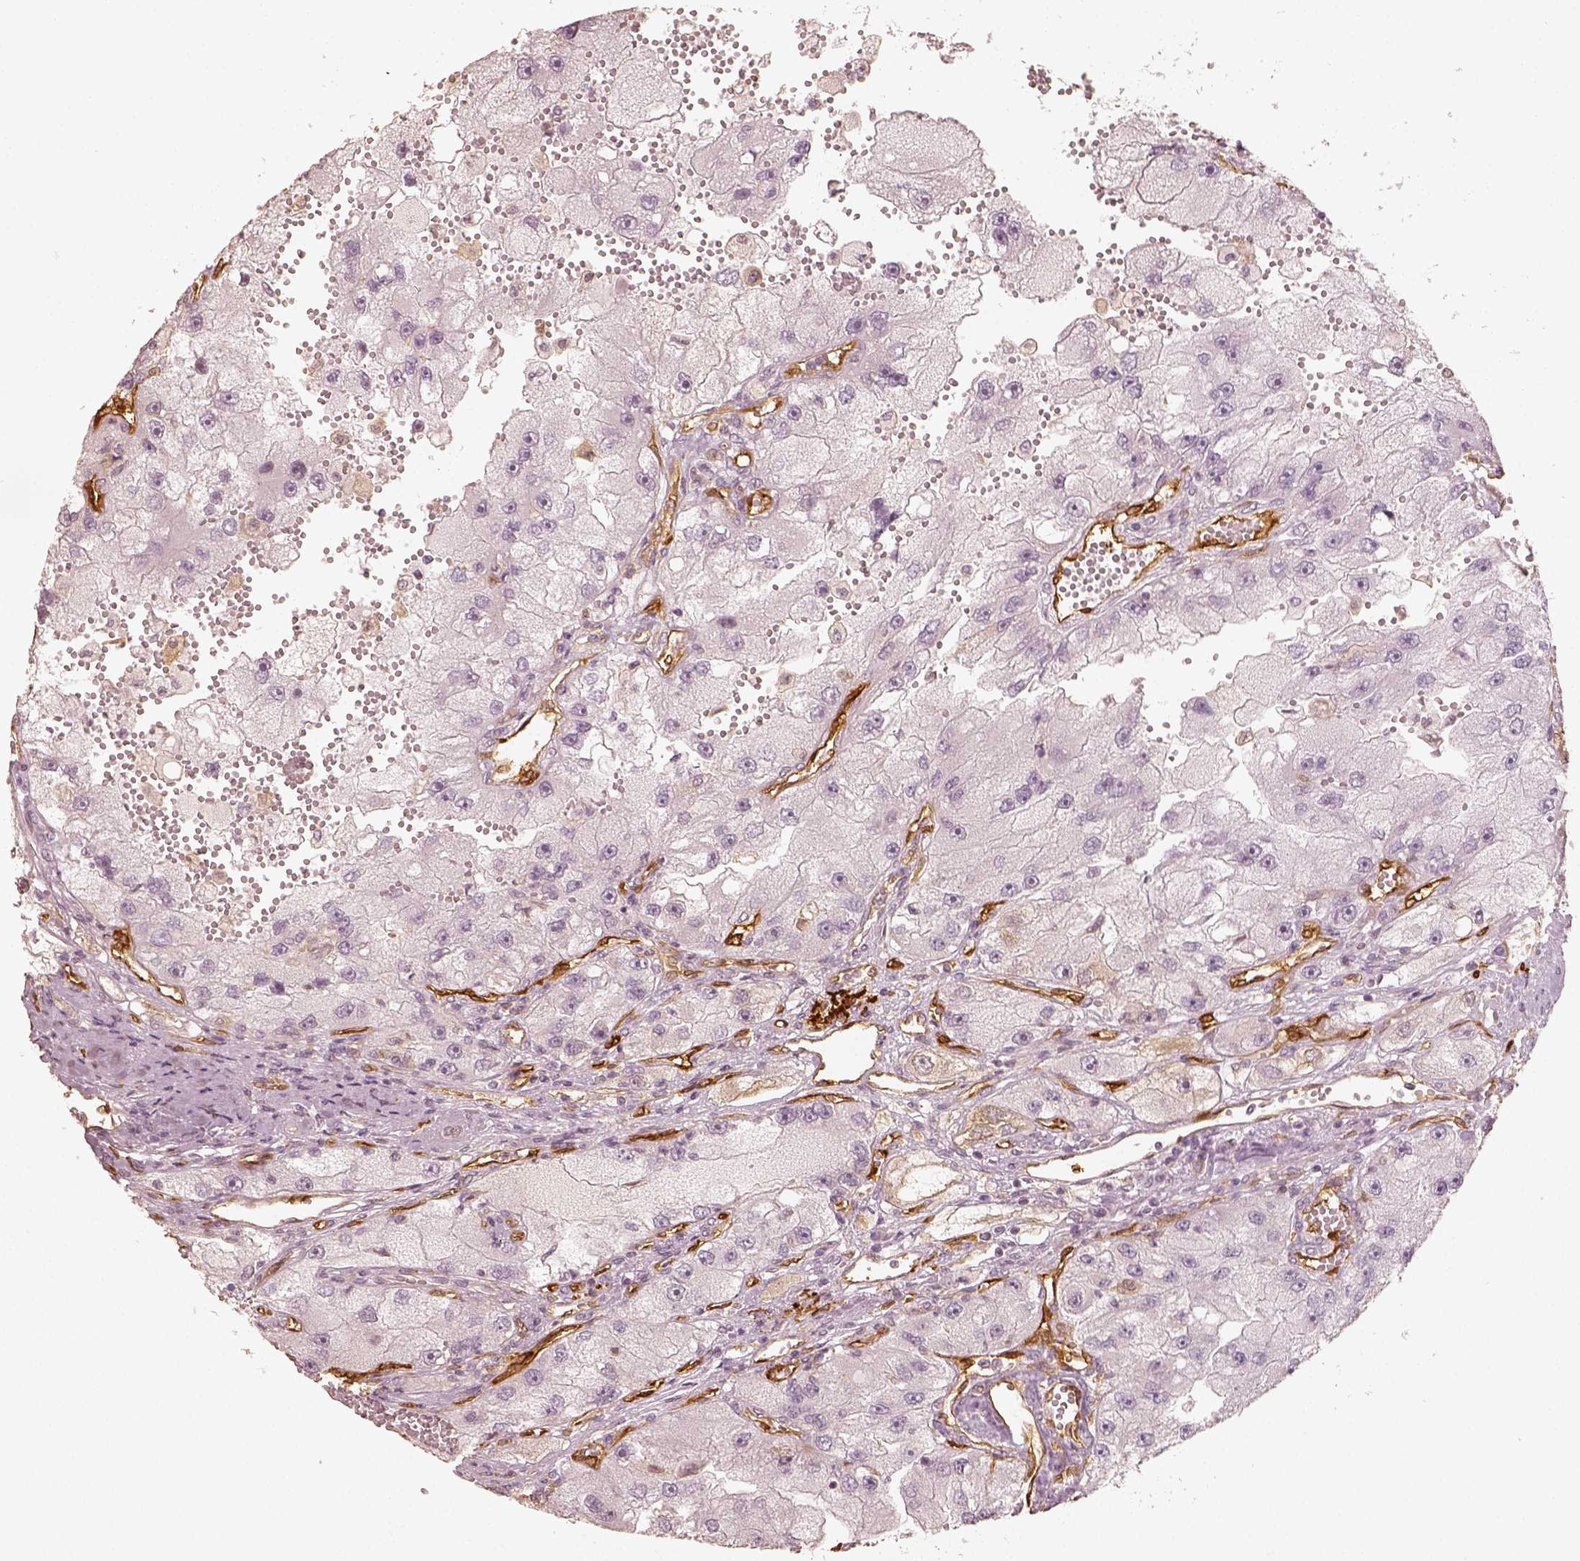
{"staining": {"intensity": "negative", "quantity": "none", "location": "none"}, "tissue": "renal cancer", "cell_type": "Tumor cells", "image_type": "cancer", "snomed": [{"axis": "morphology", "description": "Adenocarcinoma, NOS"}, {"axis": "topography", "description": "Kidney"}], "caption": "There is no significant positivity in tumor cells of renal cancer (adenocarcinoma).", "gene": "FSCN1", "patient": {"sex": "male", "age": 63}}